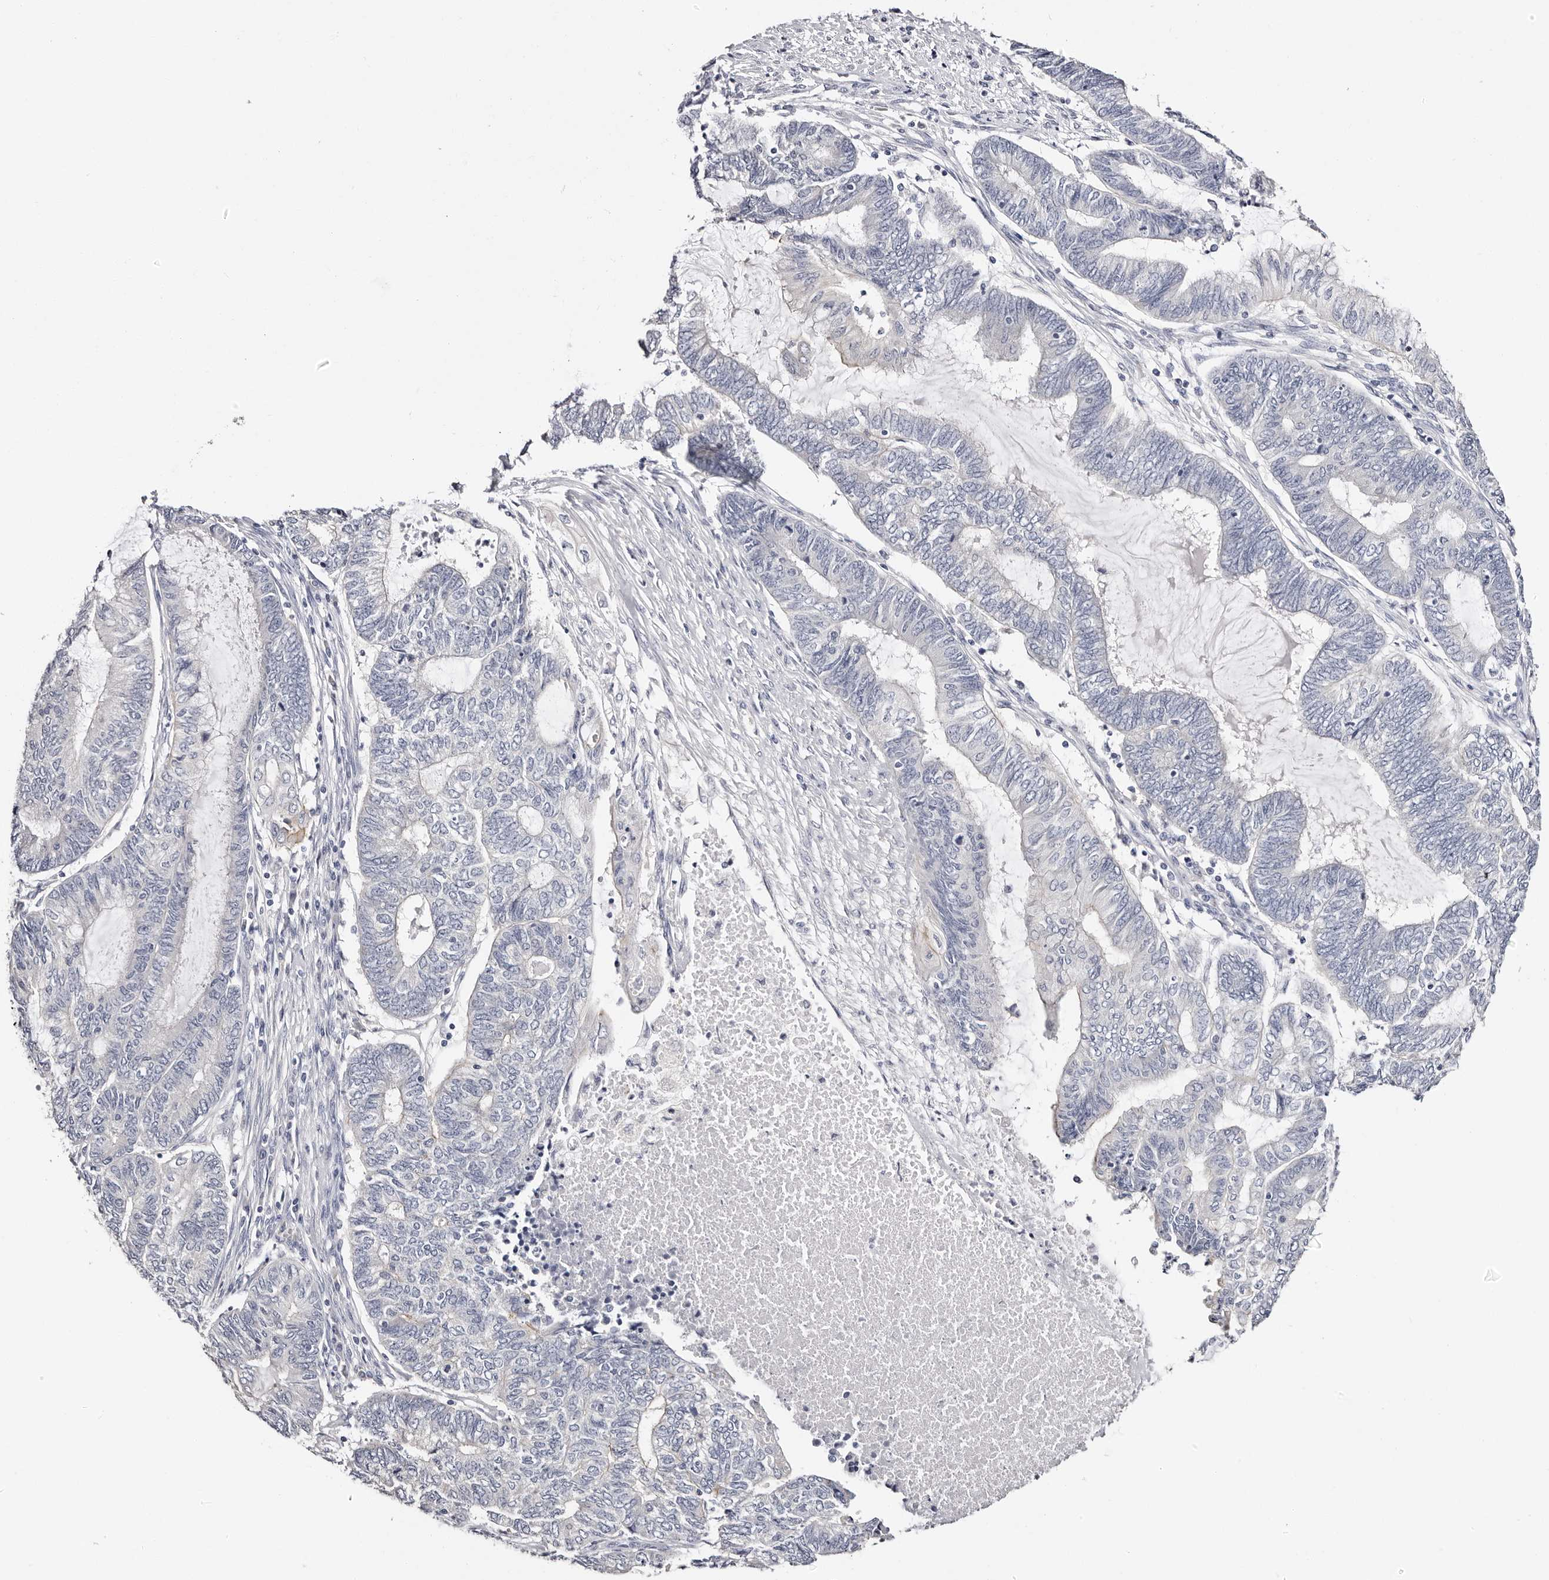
{"staining": {"intensity": "negative", "quantity": "none", "location": "none"}, "tissue": "endometrial cancer", "cell_type": "Tumor cells", "image_type": "cancer", "snomed": [{"axis": "morphology", "description": "Adenocarcinoma, NOS"}, {"axis": "topography", "description": "Uterus"}, {"axis": "topography", "description": "Endometrium"}], "caption": "Immunohistochemical staining of endometrial cancer shows no significant staining in tumor cells.", "gene": "ROM1", "patient": {"sex": "female", "age": 70}}